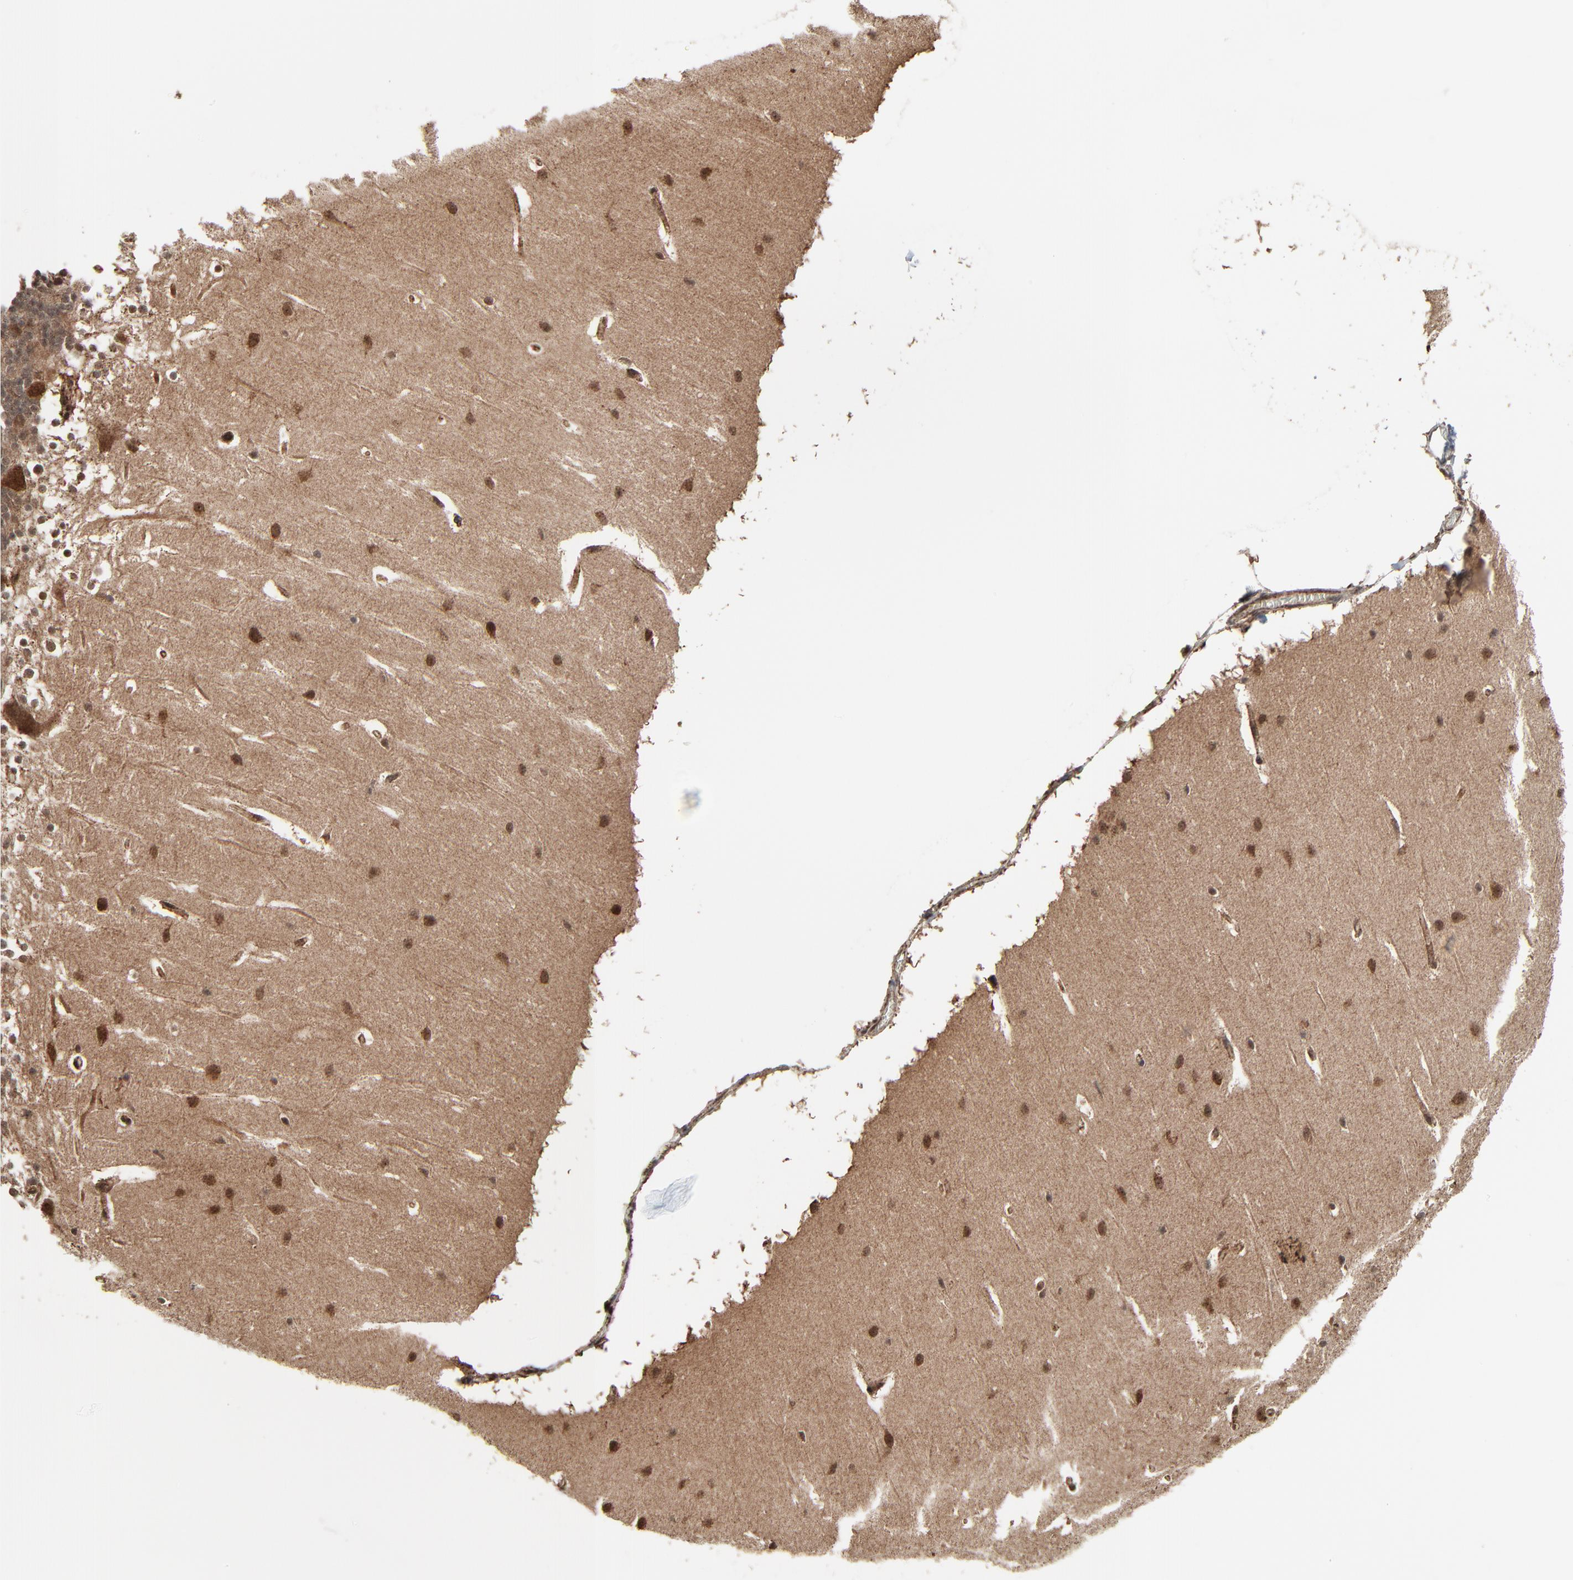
{"staining": {"intensity": "weak", "quantity": ">75%", "location": "cytoplasmic/membranous"}, "tissue": "cerebellum", "cell_type": "Cells in granular layer", "image_type": "normal", "snomed": [{"axis": "morphology", "description": "Normal tissue, NOS"}, {"axis": "topography", "description": "Cerebellum"}], "caption": "Cells in granular layer demonstrate low levels of weak cytoplasmic/membranous positivity in approximately >75% of cells in normal cerebellum.", "gene": "RHOJ", "patient": {"sex": "female", "age": 19}}